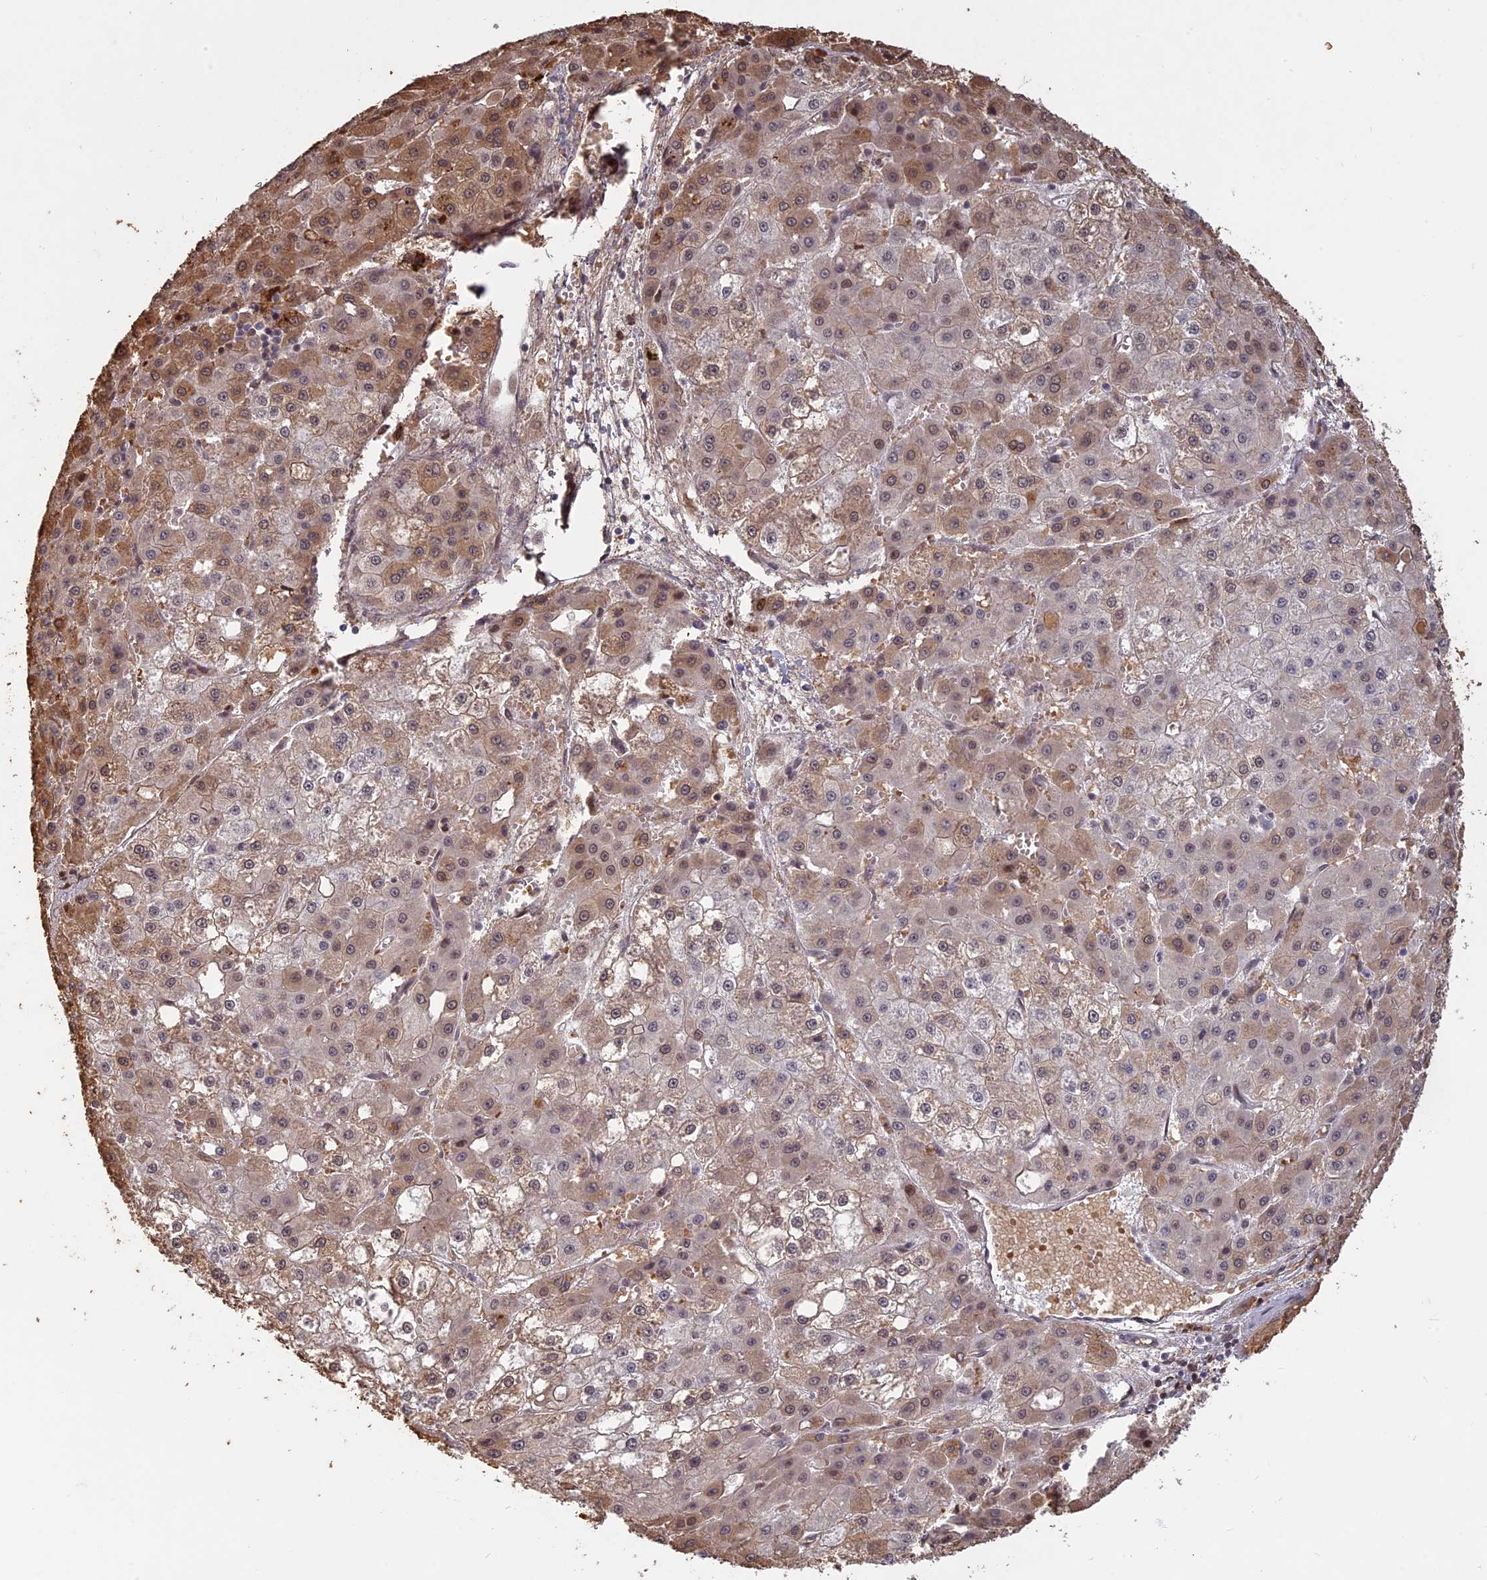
{"staining": {"intensity": "weak", "quantity": ">75%", "location": "cytoplasmic/membranous,nuclear"}, "tissue": "liver cancer", "cell_type": "Tumor cells", "image_type": "cancer", "snomed": [{"axis": "morphology", "description": "Carcinoma, Hepatocellular, NOS"}, {"axis": "topography", "description": "Liver"}], "caption": "This is a histology image of IHC staining of liver cancer (hepatocellular carcinoma), which shows weak staining in the cytoplasmic/membranous and nuclear of tumor cells.", "gene": "MFAP1", "patient": {"sex": "male", "age": 47}}